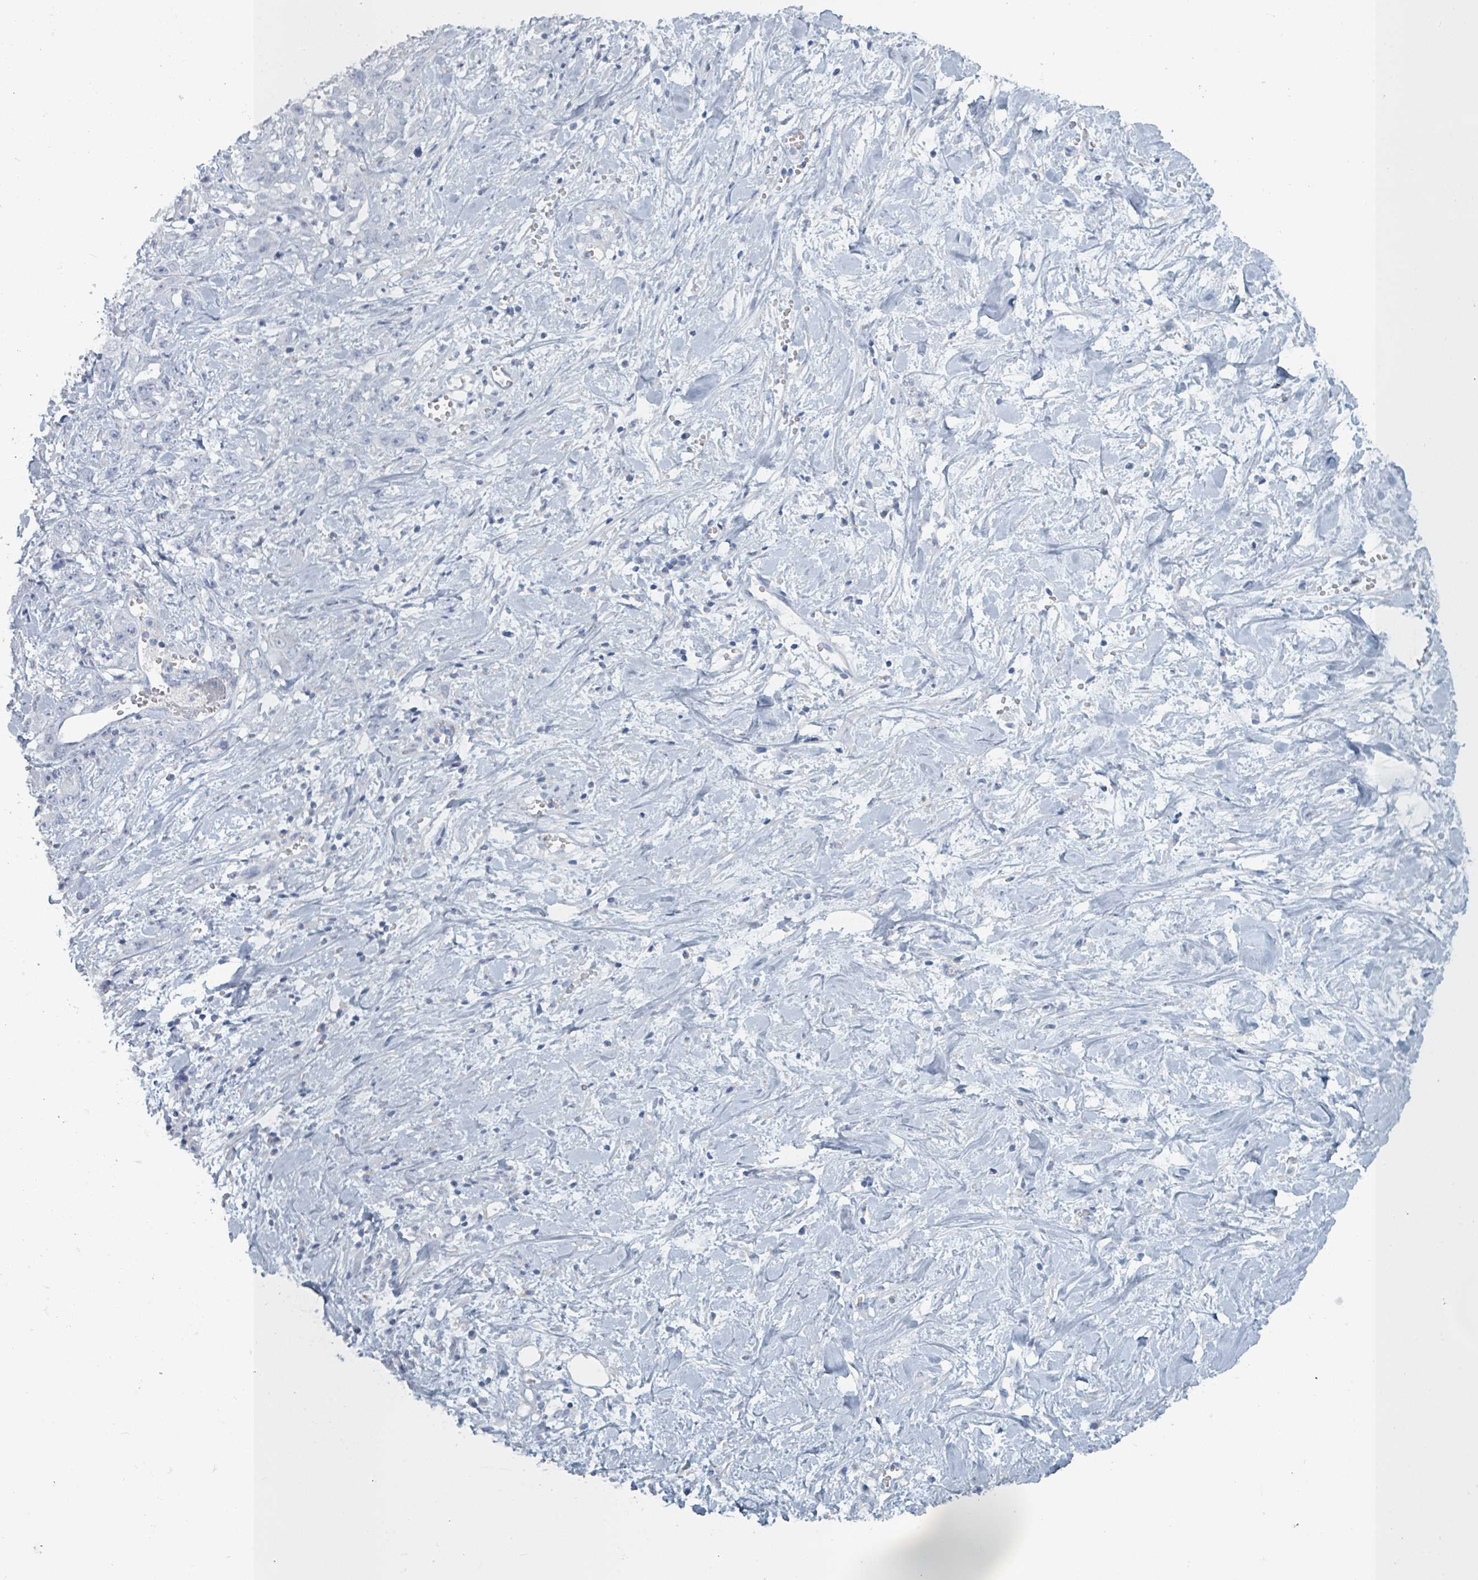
{"staining": {"intensity": "negative", "quantity": "none", "location": "none"}, "tissue": "stomach cancer", "cell_type": "Tumor cells", "image_type": "cancer", "snomed": [{"axis": "morphology", "description": "Adenocarcinoma, NOS"}, {"axis": "topography", "description": "Stomach, upper"}], "caption": "Tumor cells show no significant expression in adenocarcinoma (stomach). Nuclei are stained in blue.", "gene": "HEATR5A", "patient": {"sex": "male", "age": 62}}